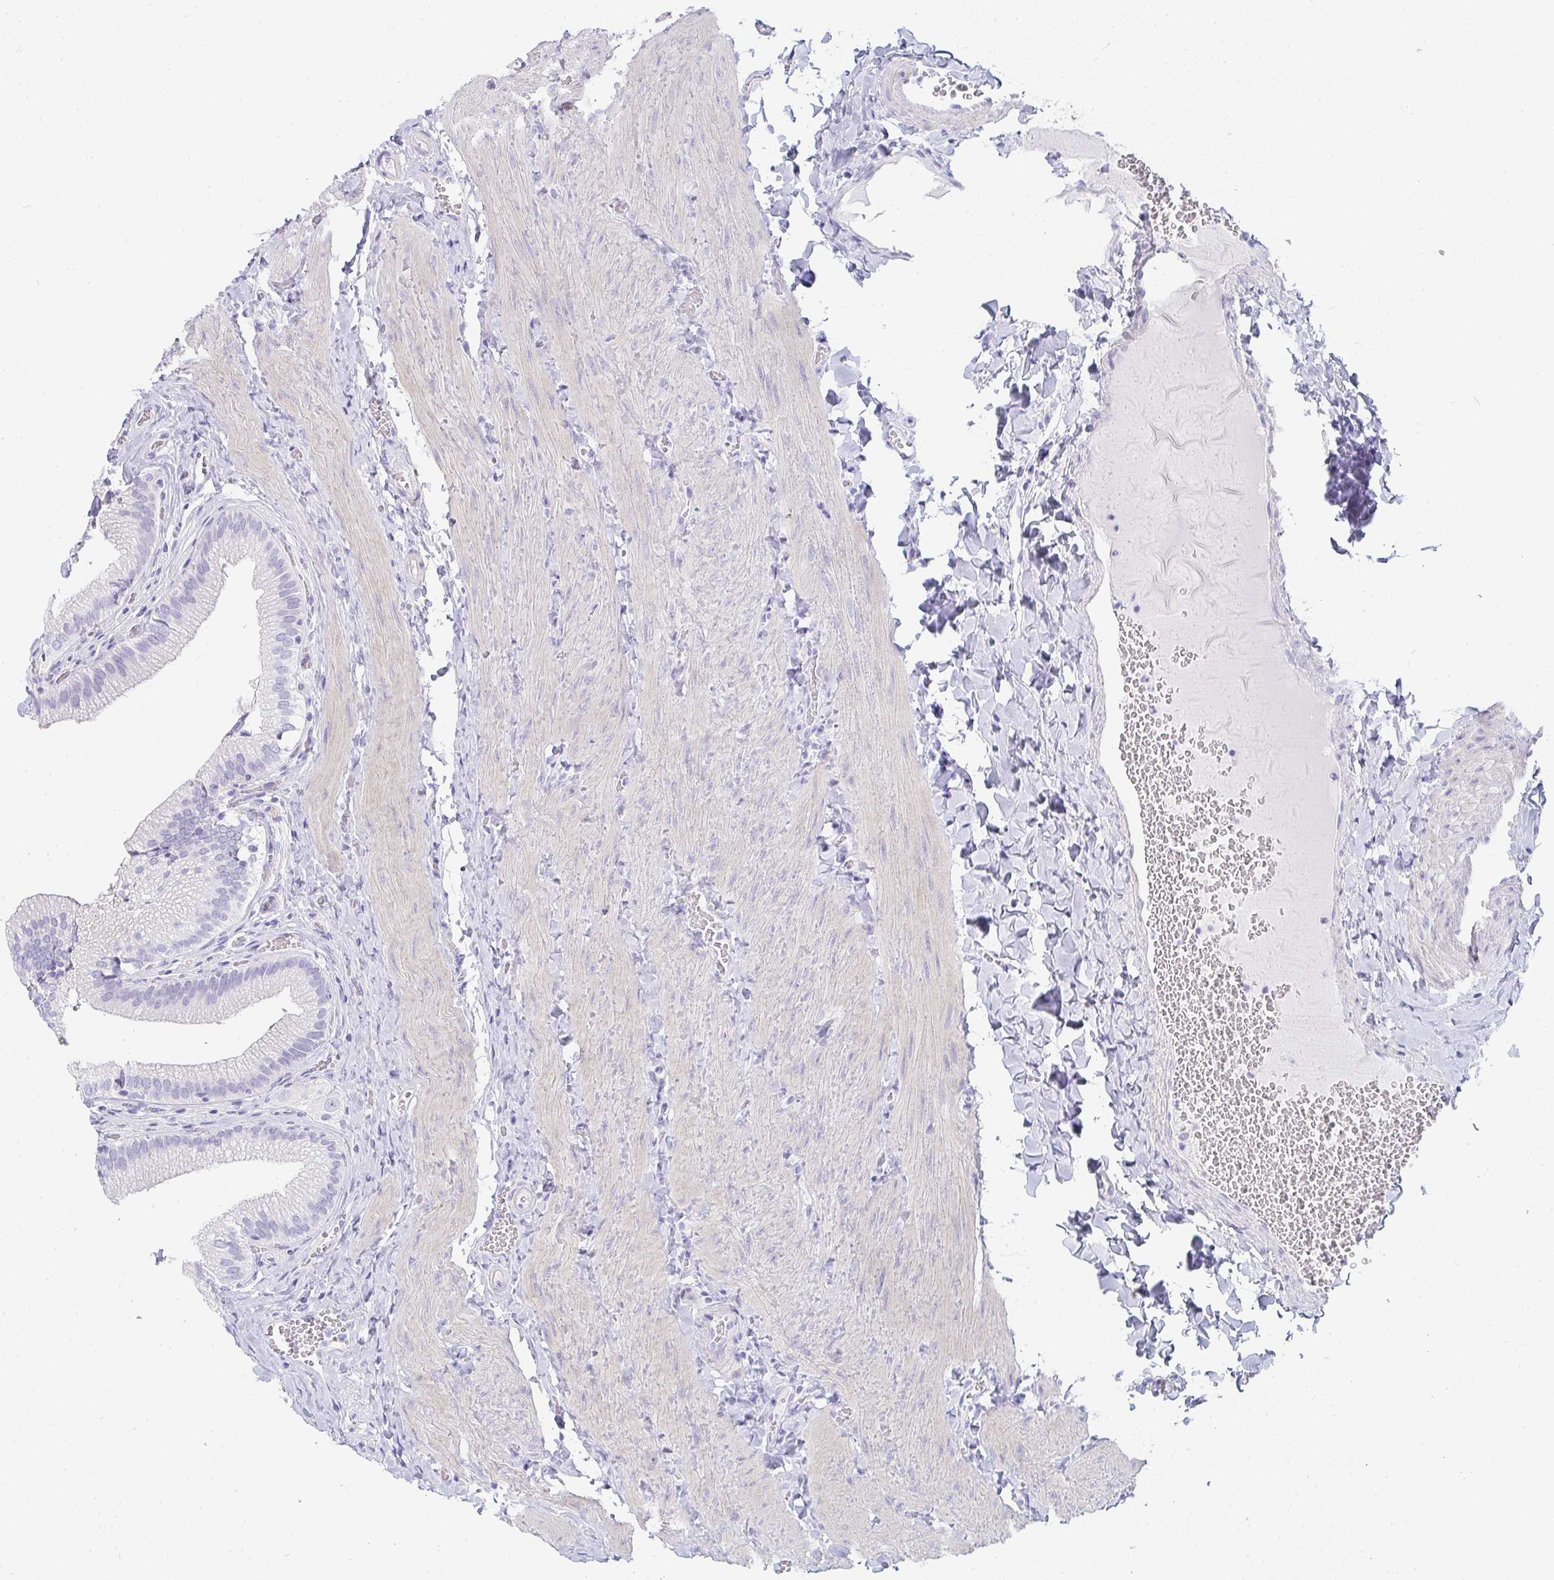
{"staining": {"intensity": "negative", "quantity": "none", "location": "none"}, "tissue": "gallbladder", "cell_type": "Glandular cells", "image_type": "normal", "snomed": [{"axis": "morphology", "description": "Normal tissue, NOS"}, {"axis": "topography", "description": "Gallbladder"}, {"axis": "topography", "description": "Peripheral nerve tissue"}], "caption": "Immunohistochemistry image of benign gallbladder stained for a protein (brown), which exhibits no expression in glandular cells.", "gene": "PRND", "patient": {"sex": "male", "age": 17}}